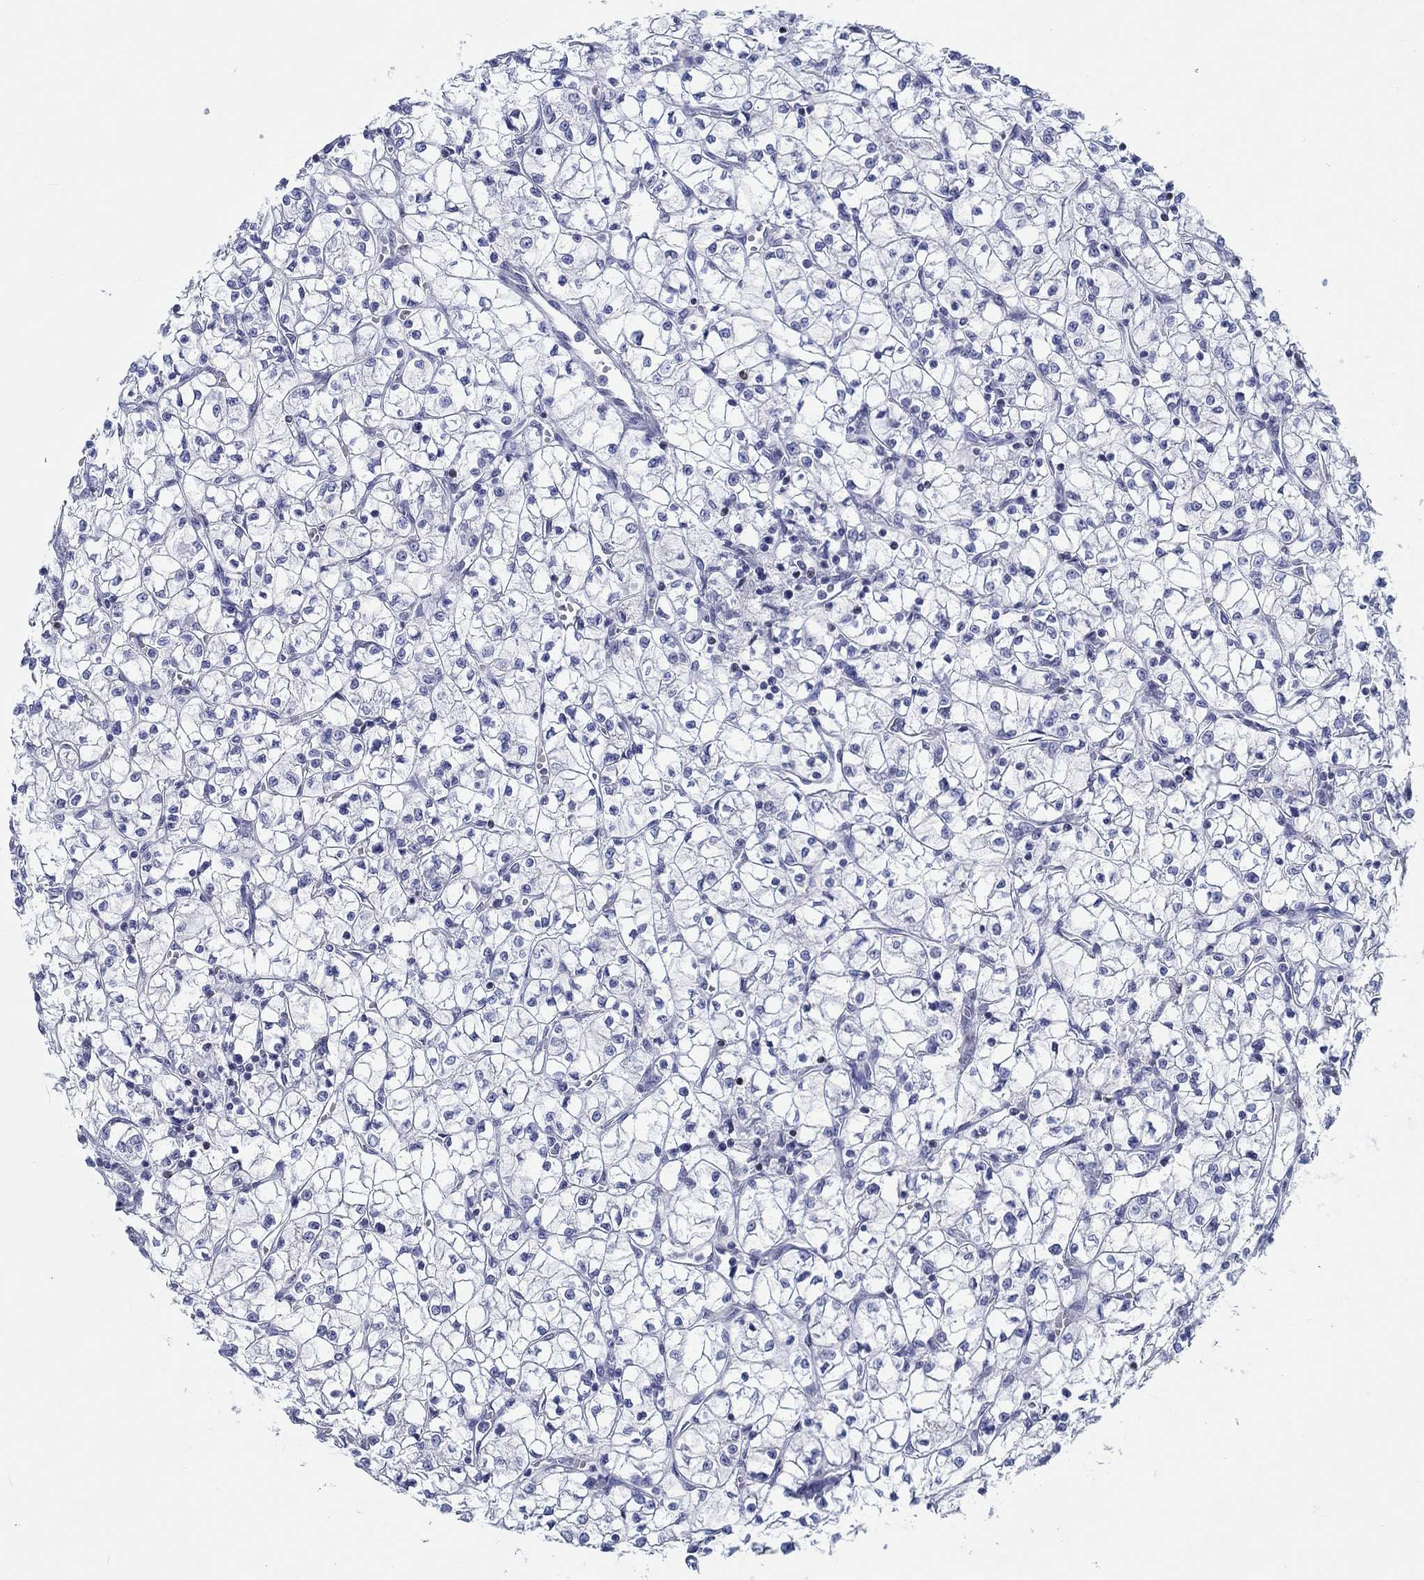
{"staining": {"intensity": "negative", "quantity": "none", "location": "none"}, "tissue": "renal cancer", "cell_type": "Tumor cells", "image_type": "cancer", "snomed": [{"axis": "morphology", "description": "Adenocarcinoma, NOS"}, {"axis": "topography", "description": "Kidney"}], "caption": "Renal cancer (adenocarcinoma) was stained to show a protein in brown. There is no significant staining in tumor cells.", "gene": "H1-1", "patient": {"sex": "female", "age": 64}}